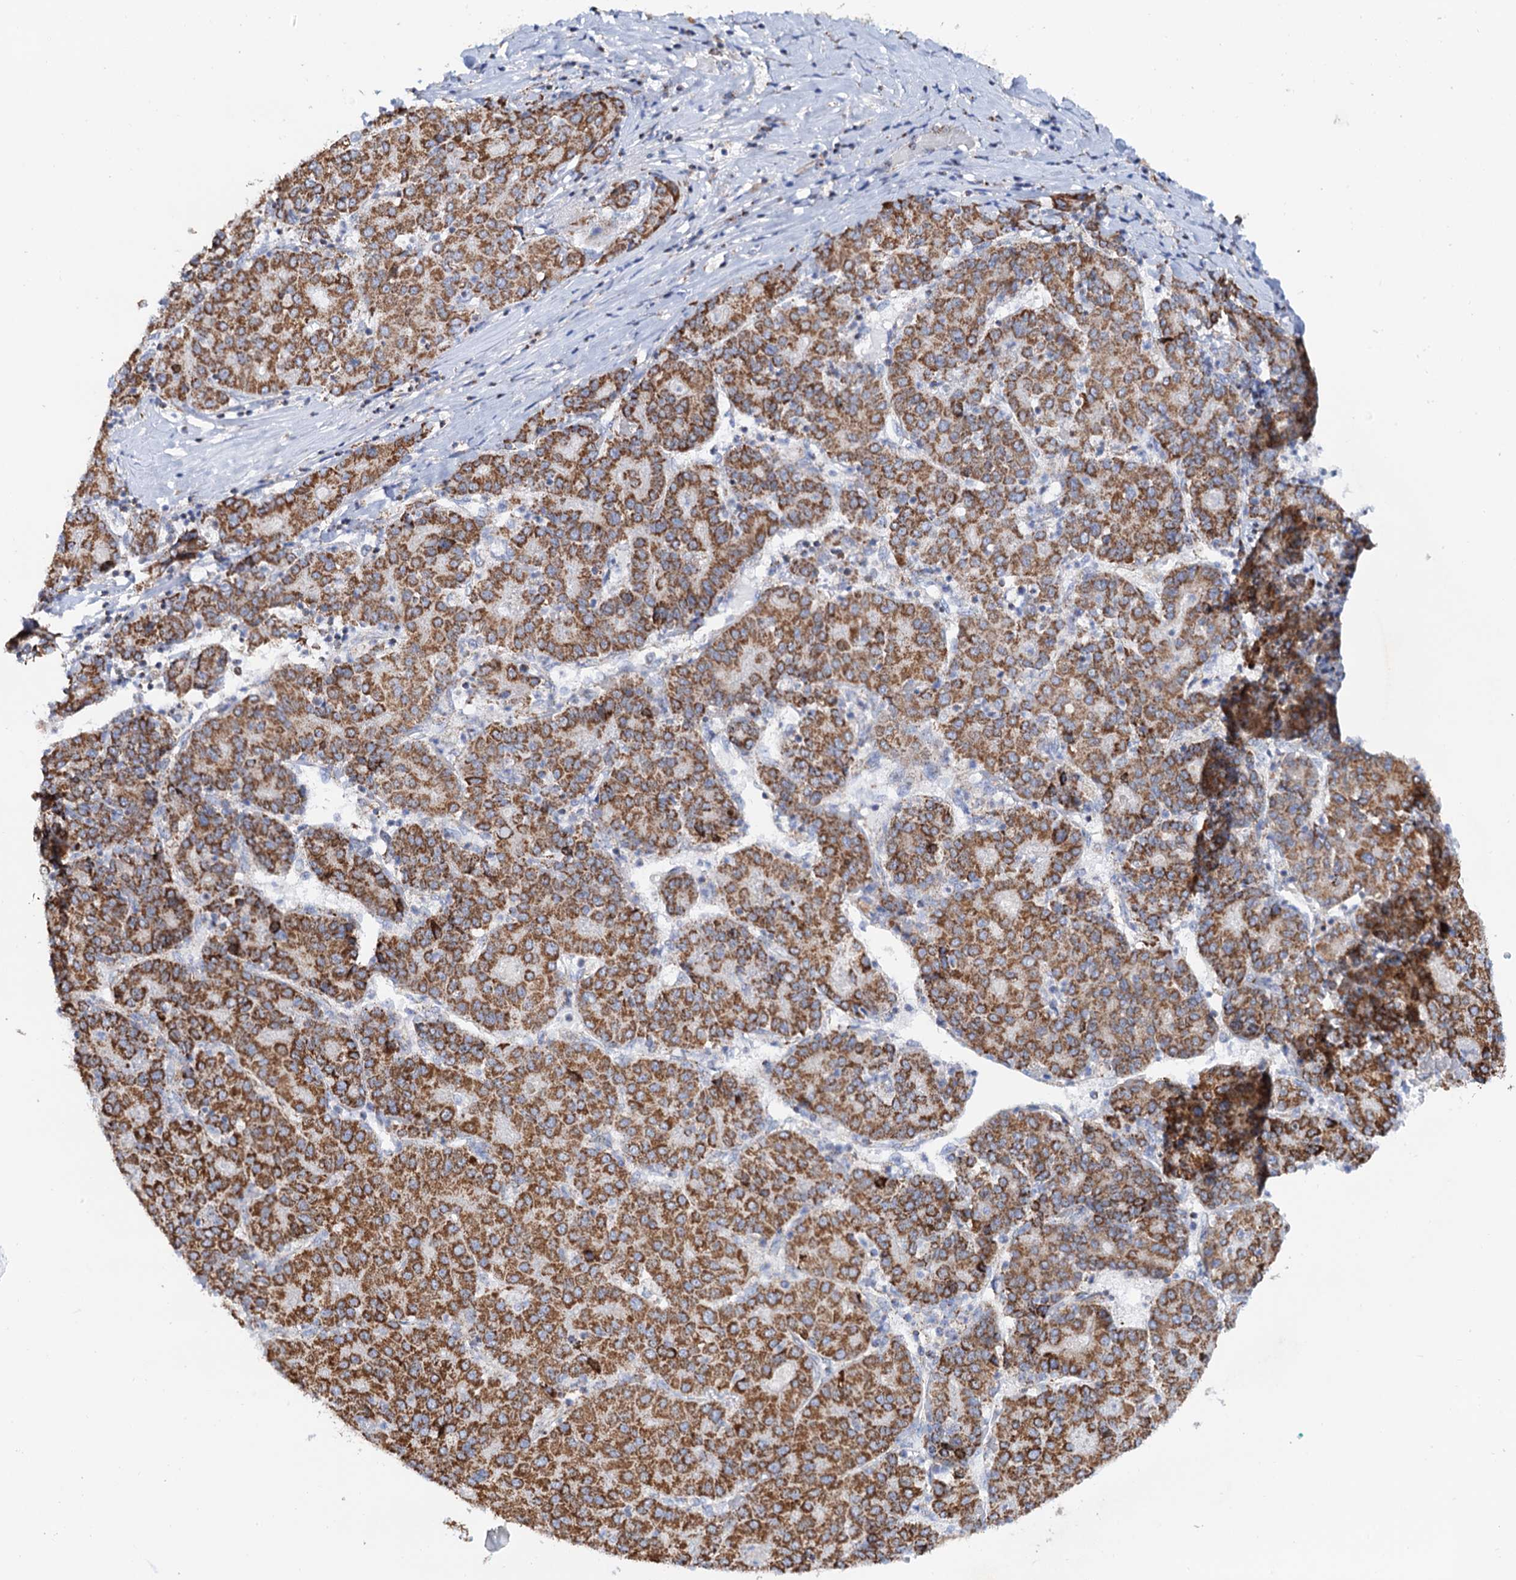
{"staining": {"intensity": "moderate", "quantity": ">75%", "location": "cytoplasmic/membranous"}, "tissue": "liver cancer", "cell_type": "Tumor cells", "image_type": "cancer", "snomed": [{"axis": "morphology", "description": "Carcinoma, Hepatocellular, NOS"}, {"axis": "topography", "description": "Liver"}], "caption": "A medium amount of moderate cytoplasmic/membranous positivity is seen in approximately >75% of tumor cells in liver cancer (hepatocellular carcinoma) tissue.", "gene": "C2CD3", "patient": {"sex": "male", "age": 65}}